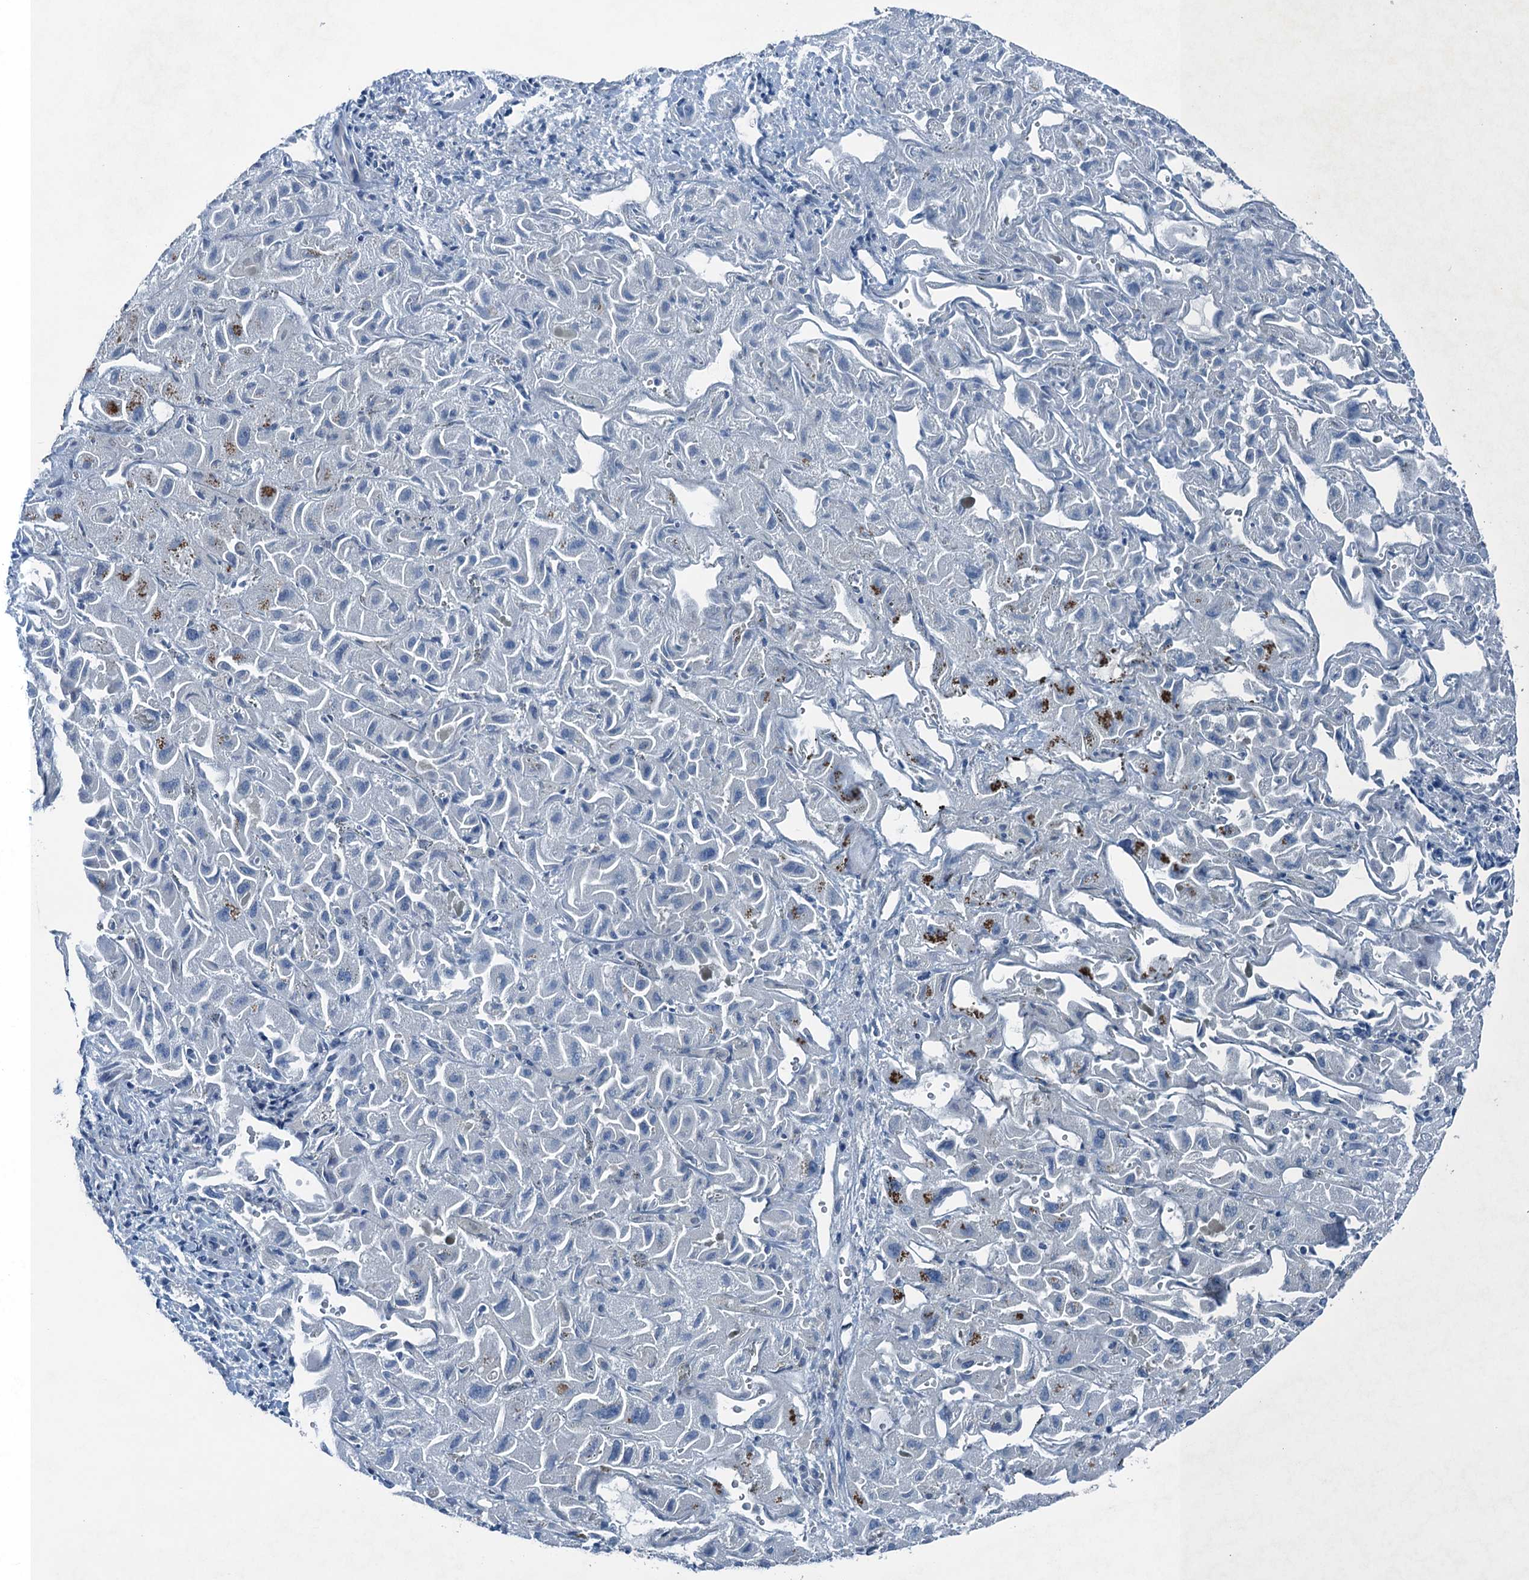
{"staining": {"intensity": "negative", "quantity": "none", "location": "none"}, "tissue": "liver cancer", "cell_type": "Tumor cells", "image_type": "cancer", "snomed": [{"axis": "morphology", "description": "Cholangiocarcinoma"}, {"axis": "topography", "description": "Liver"}], "caption": "DAB (3,3'-diaminobenzidine) immunohistochemical staining of cholangiocarcinoma (liver) exhibits no significant positivity in tumor cells.", "gene": "TRAPPC8", "patient": {"sex": "female", "age": 52}}